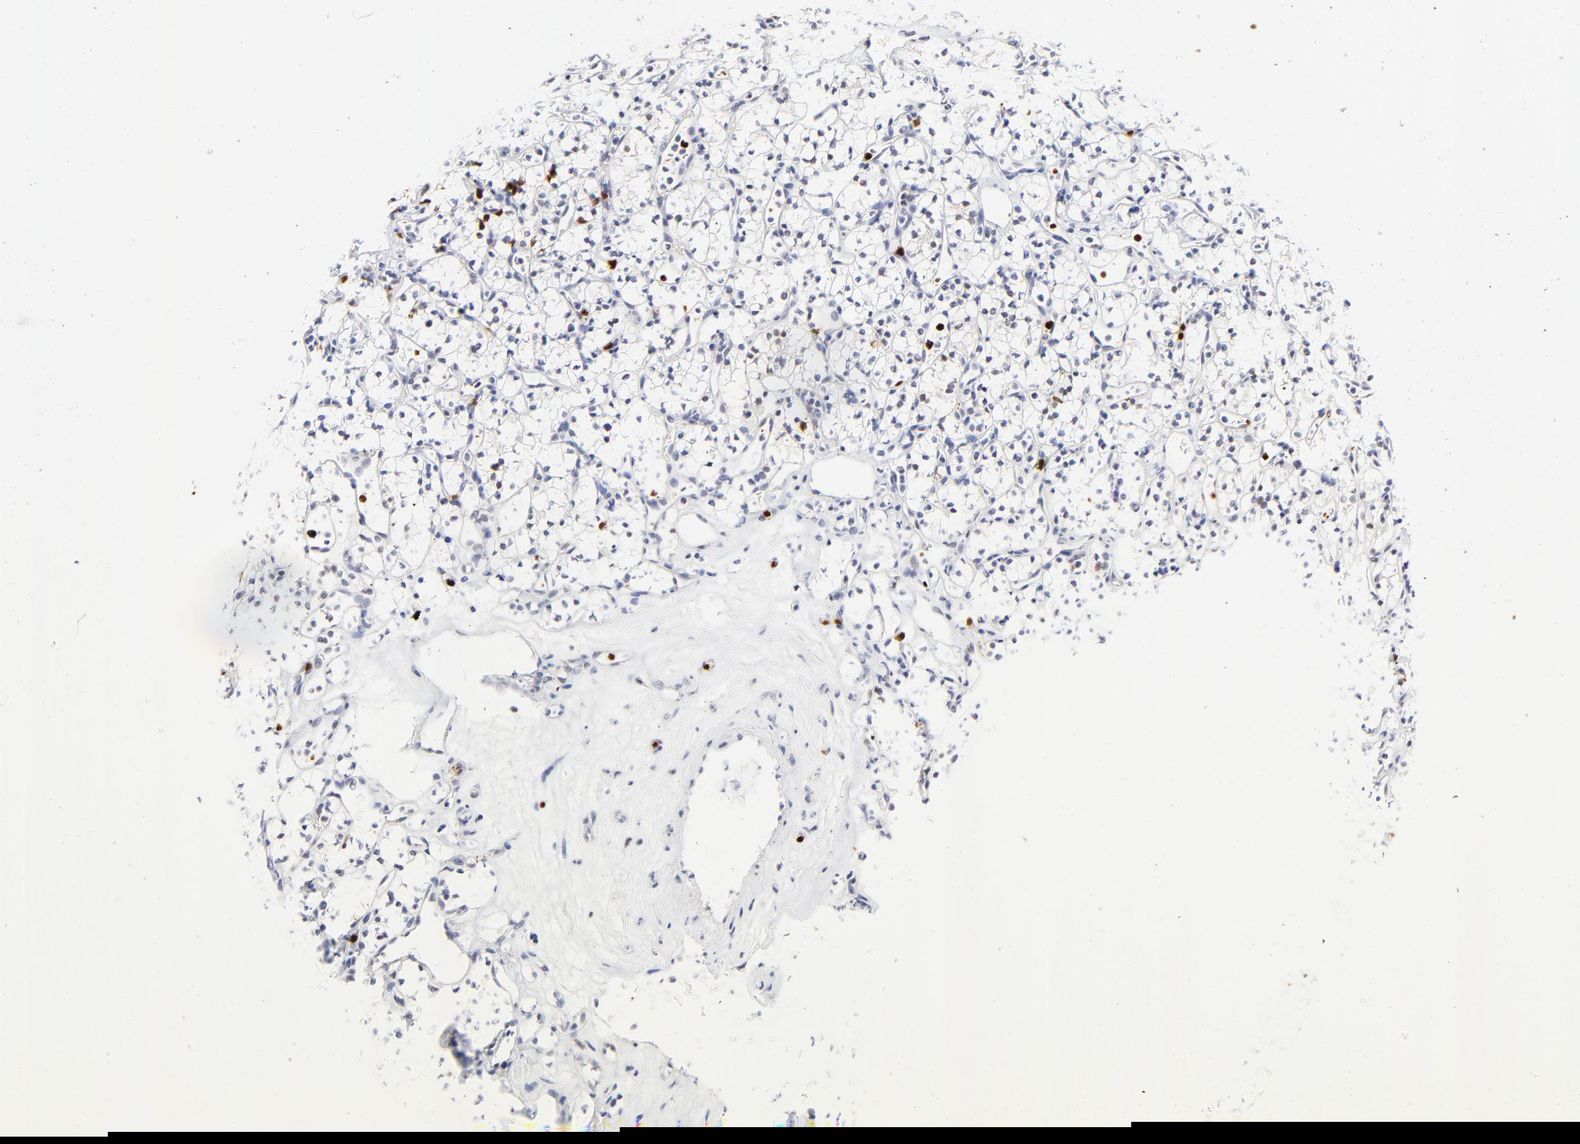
{"staining": {"intensity": "negative", "quantity": "none", "location": "none"}, "tissue": "renal cancer", "cell_type": "Tumor cells", "image_type": "cancer", "snomed": [{"axis": "morphology", "description": "Adenocarcinoma, NOS"}, {"axis": "topography", "description": "Kidney"}], "caption": "Human renal cancer (adenocarcinoma) stained for a protein using IHC displays no positivity in tumor cells.", "gene": "ZAP70", "patient": {"sex": "male", "age": 59}}